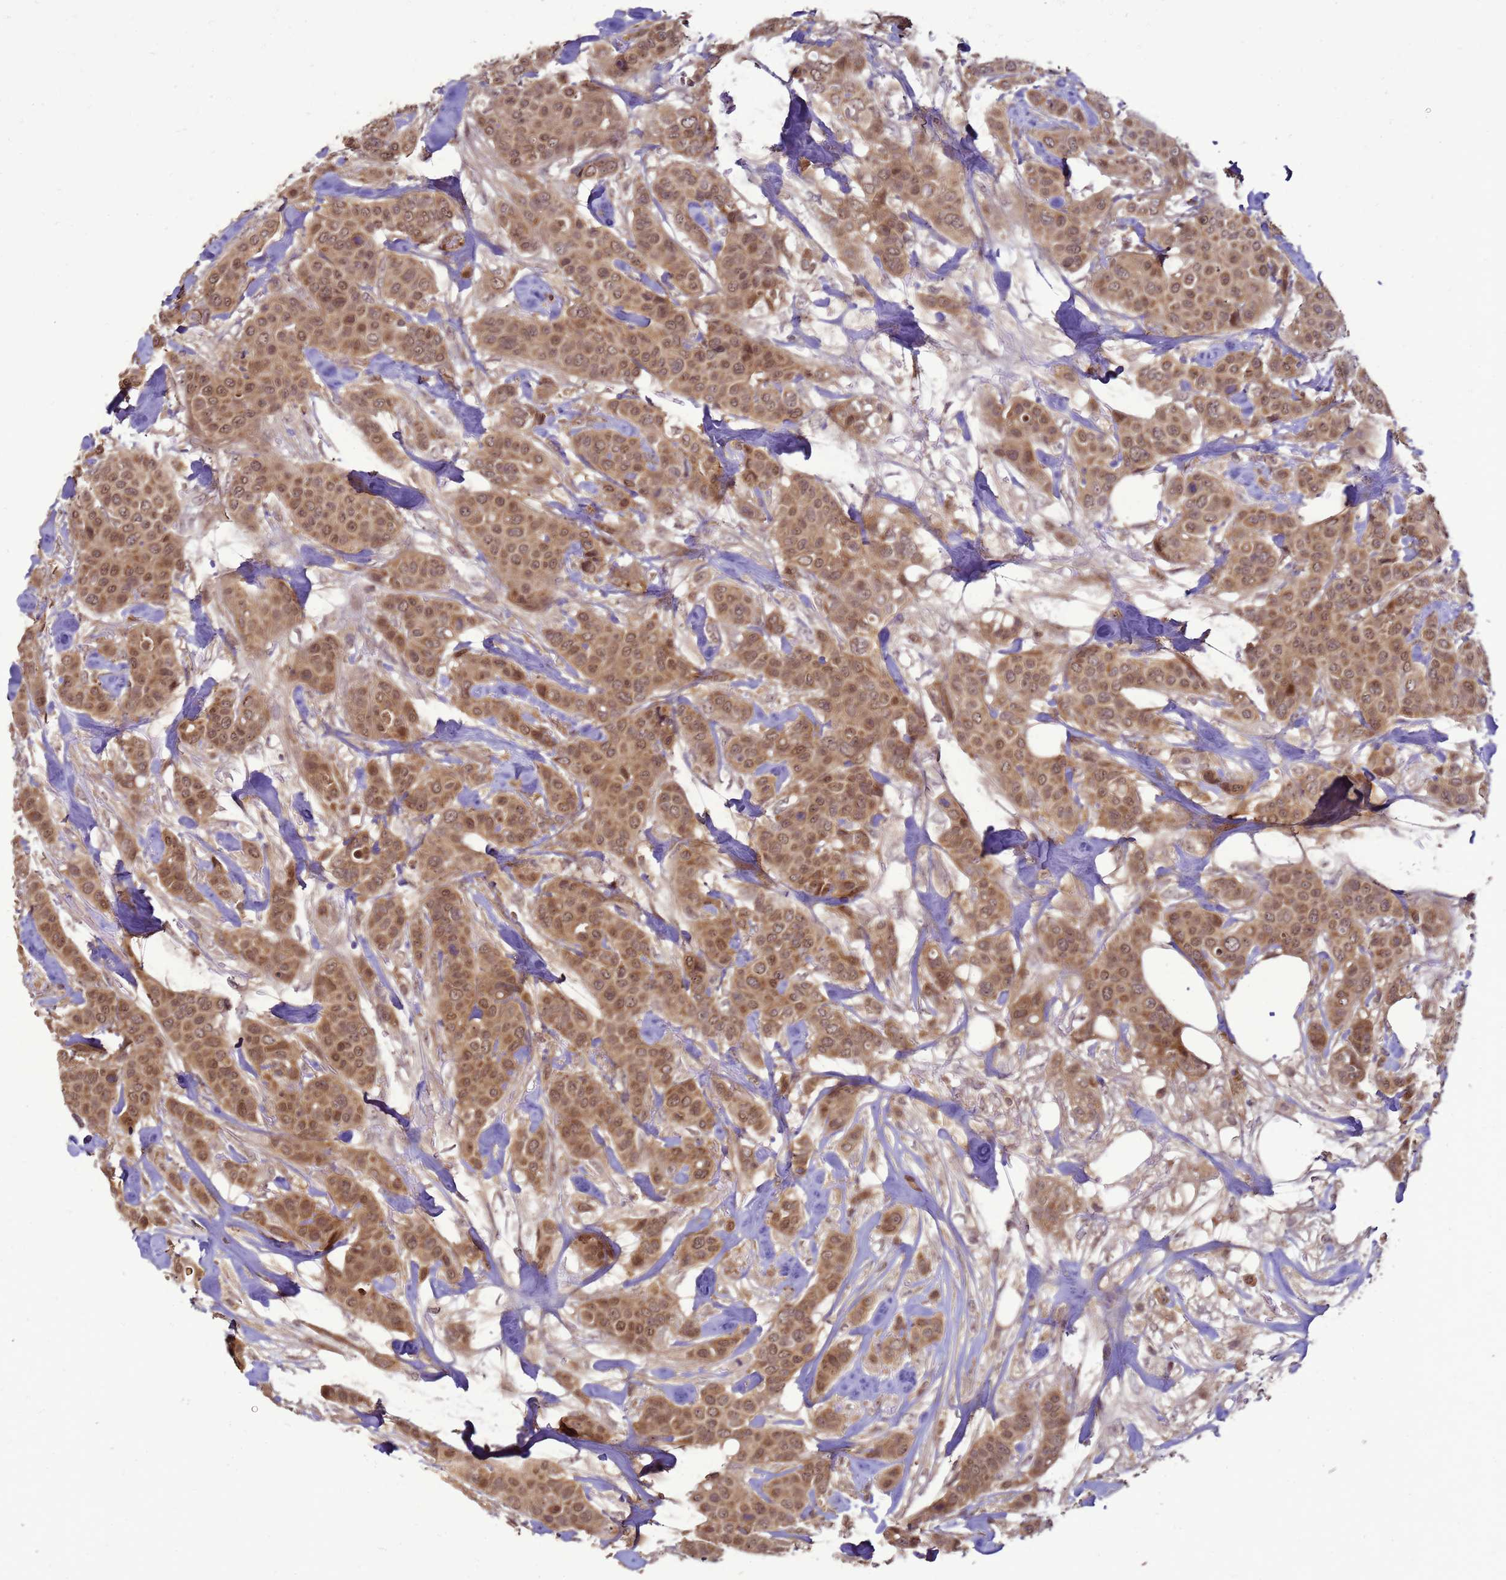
{"staining": {"intensity": "moderate", "quantity": ">75%", "location": "cytoplasmic/membranous,nuclear"}, "tissue": "breast cancer", "cell_type": "Tumor cells", "image_type": "cancer", "snomed": [{"axis": "morphology", "description": "Lobular carcinoma"}, {"axis": "topography", "description": "Breast"}], "caption": "A high-resolution photomicrograph shows immunohistochemistry staining of breast cancer, which exhibits moderate cytoplasmic/membranous and nuclear staining in approximately >75% of tumor cells. Nuclei are stained in blue.", "gene": "CRBN", "patient": {"sex": "female", "age": 51}}